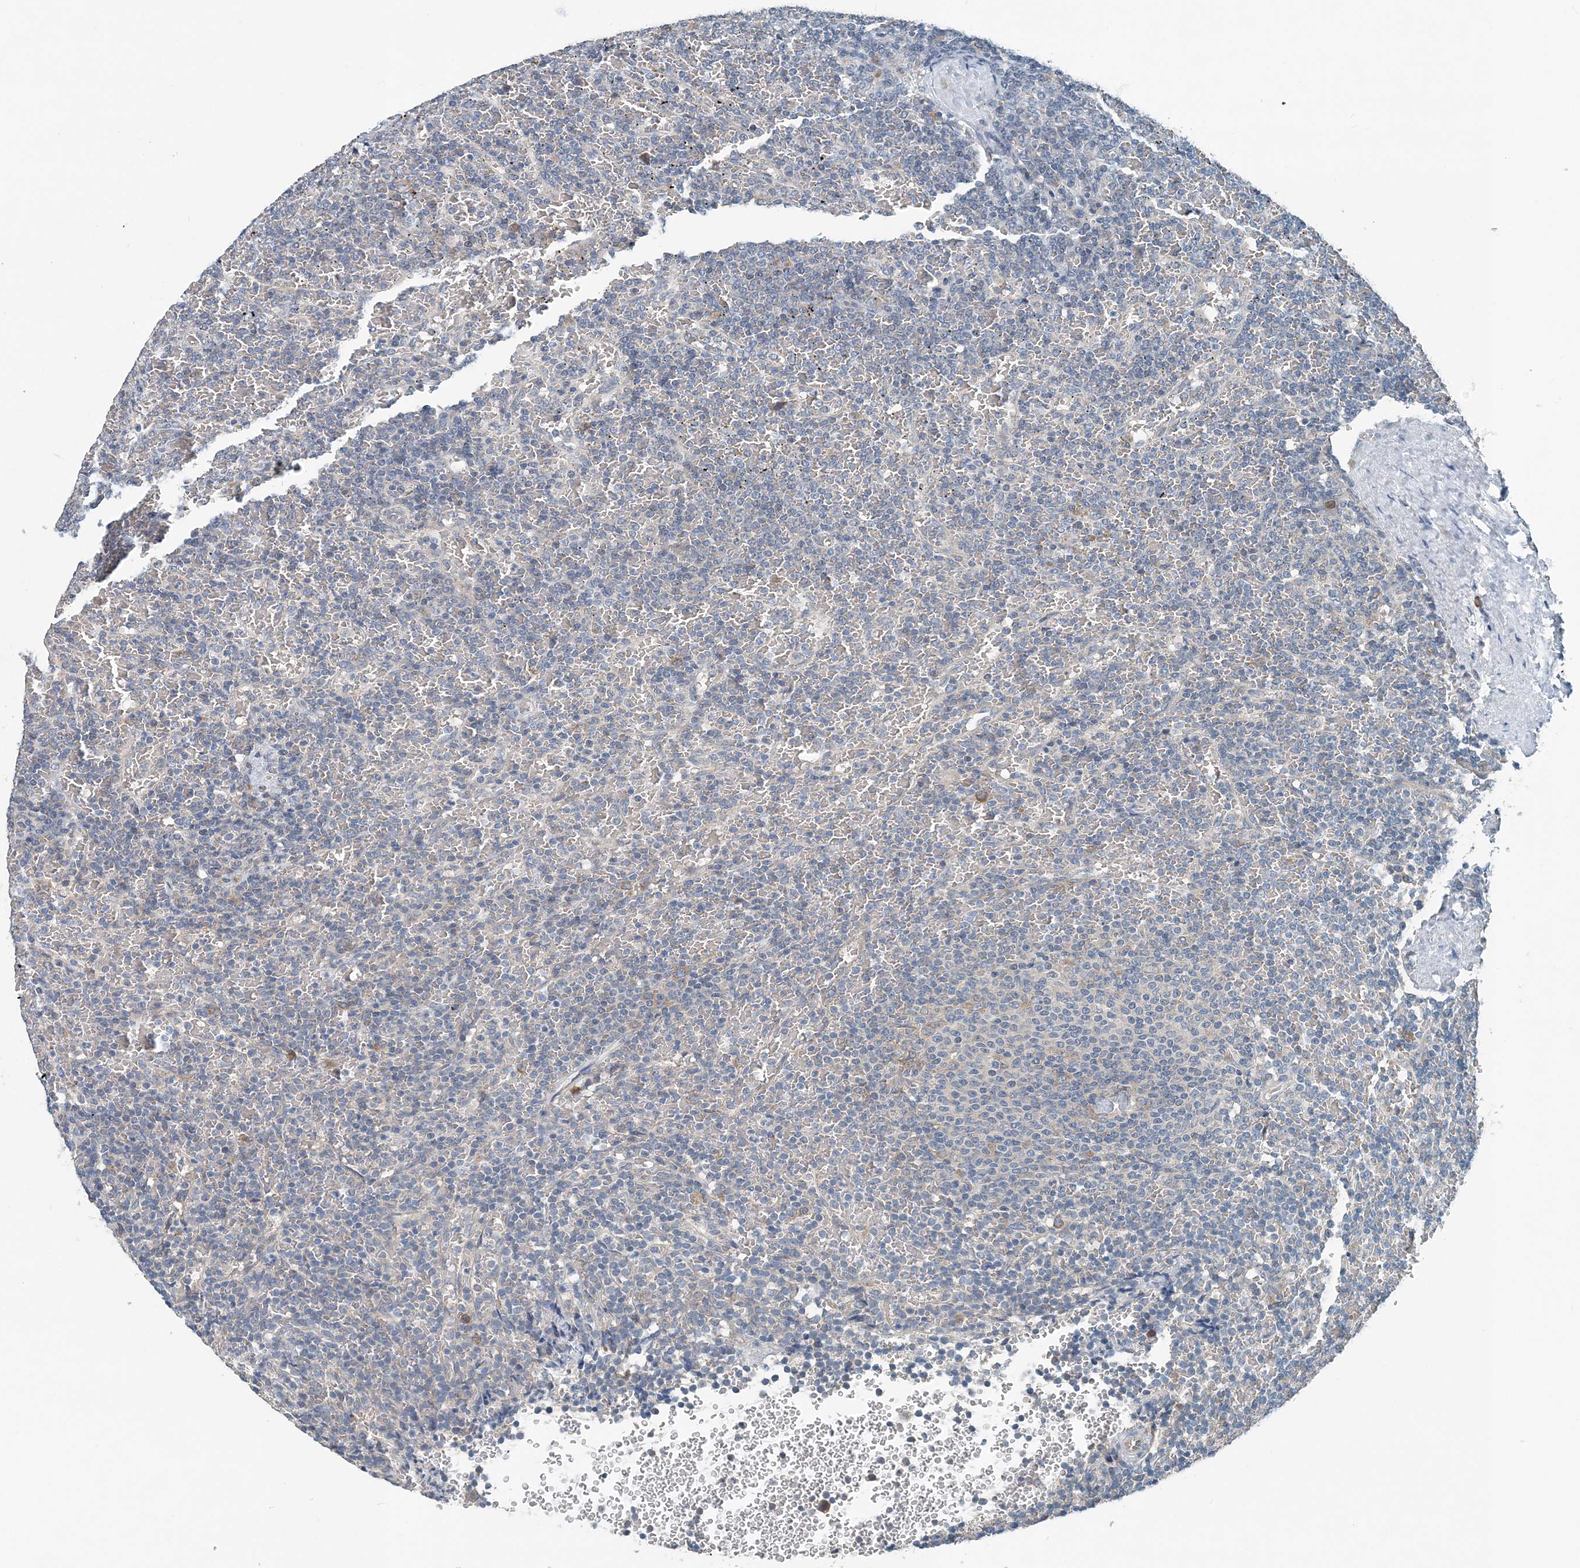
{"staining": {"intensity": "negative", "quantity": "none", "location": "none"}, "tissue": "lymphoma", "cell_type": "Tumor cells", "image_type": "cancer", "snomed": [{"axis": "morphology", "description": "Malignant lymphoma, non-Hodgkin's type, Low grade"}, {"axis": "topography", "description": "Spleen"}], "caption": "Malignant lymphoma, non-Hodgkin's type (low-grade) was stained to show a protein in brown. There is no significant expression in tumor cells.", "gene": "EEF1A2", "patient": {"sex": "female", "age": 77}}